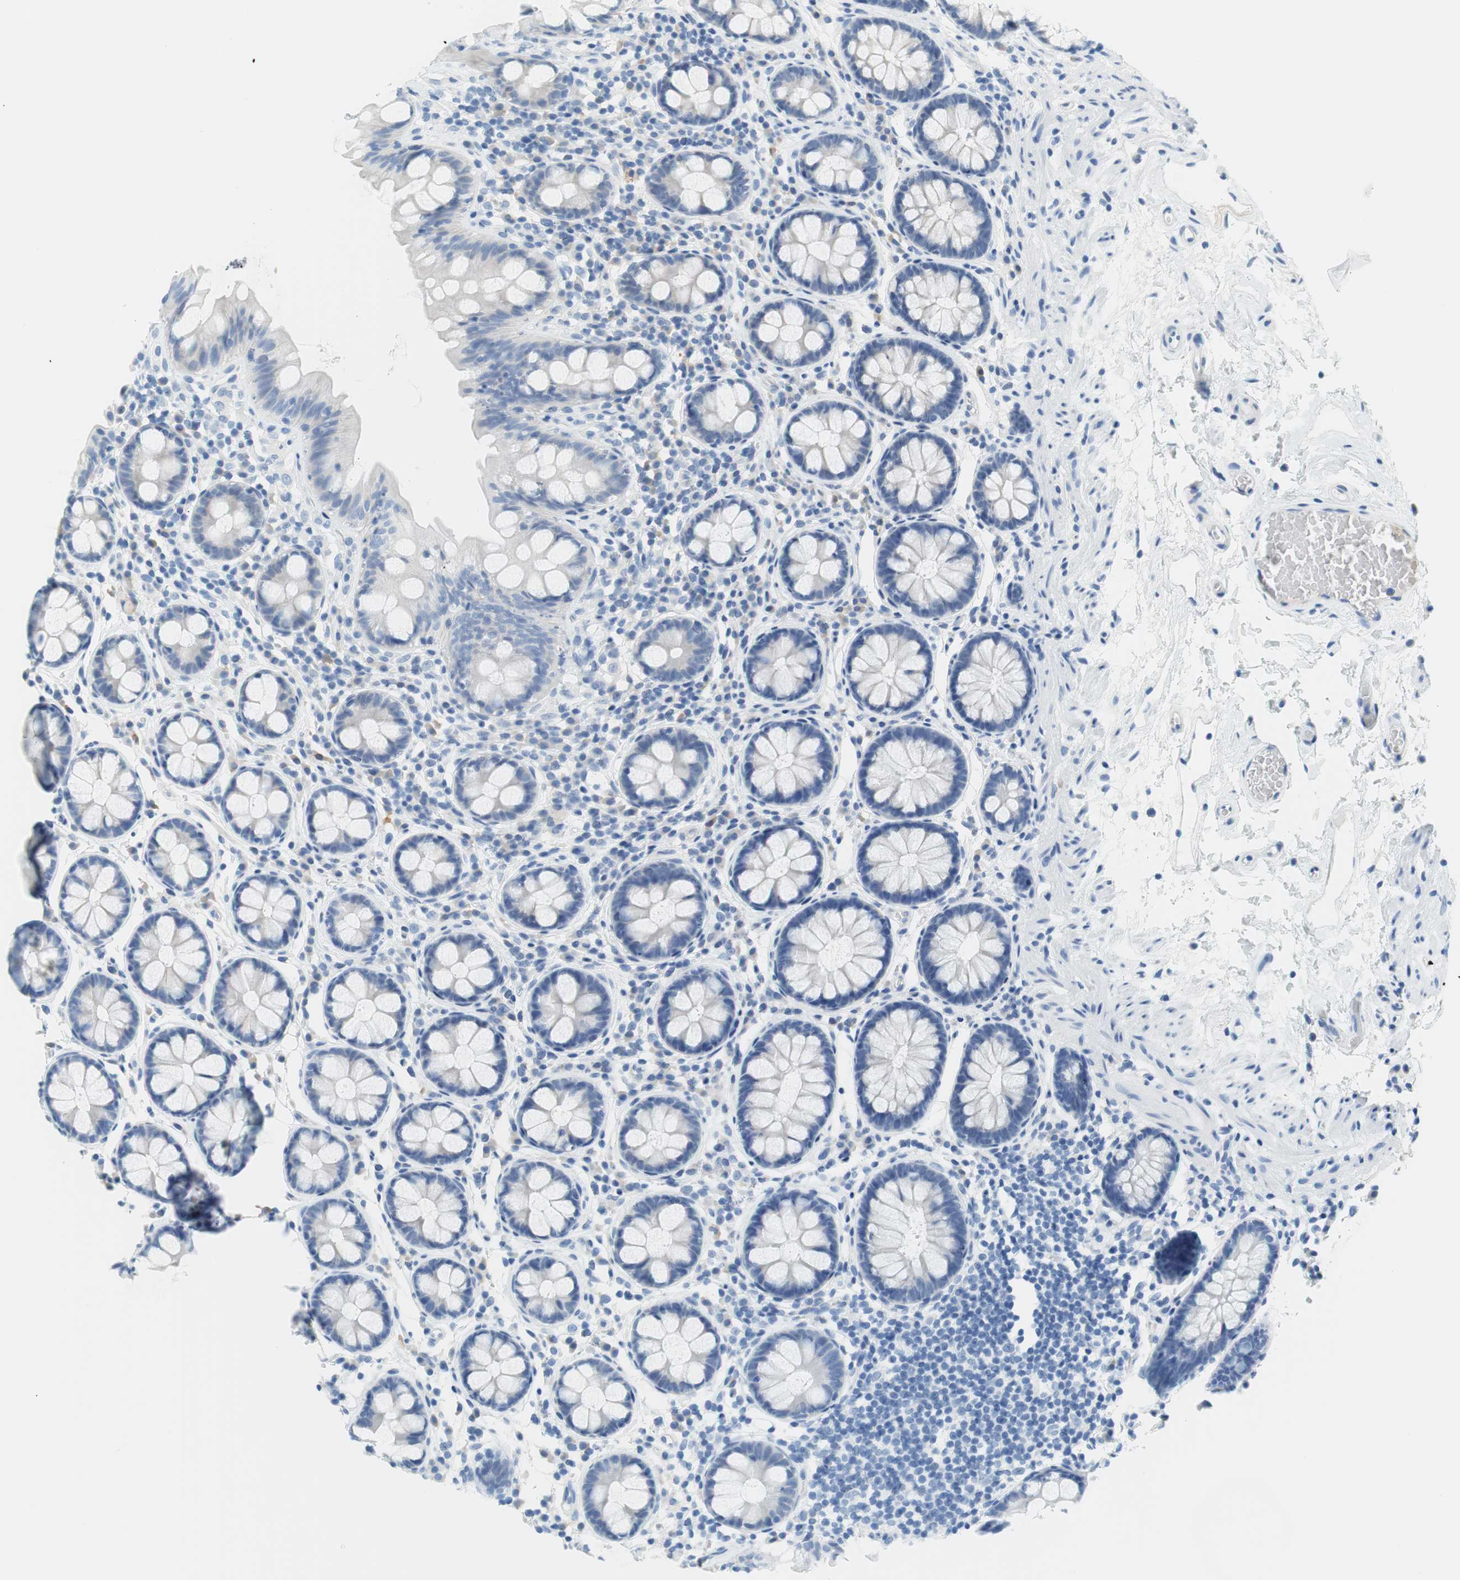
{"staining": {"intensity": "negative", "quantity": "none", "location": "none"}, "tissue": "colon", "cell_type": "Endothelial cells", "image_type": "normal", "snomed": [{"axis": "morphology", "description": "Normal tissue, NOS"}, {"axis": "topography", "description": "Colon"}], "caption": "A micrograph of colon stained for a protein displays no brown staining in endothelial cells. (IHC, brightfield microscopy, high magnification).", "gene": "MYH1", "patient": {"sex": "female", "age": 80}}